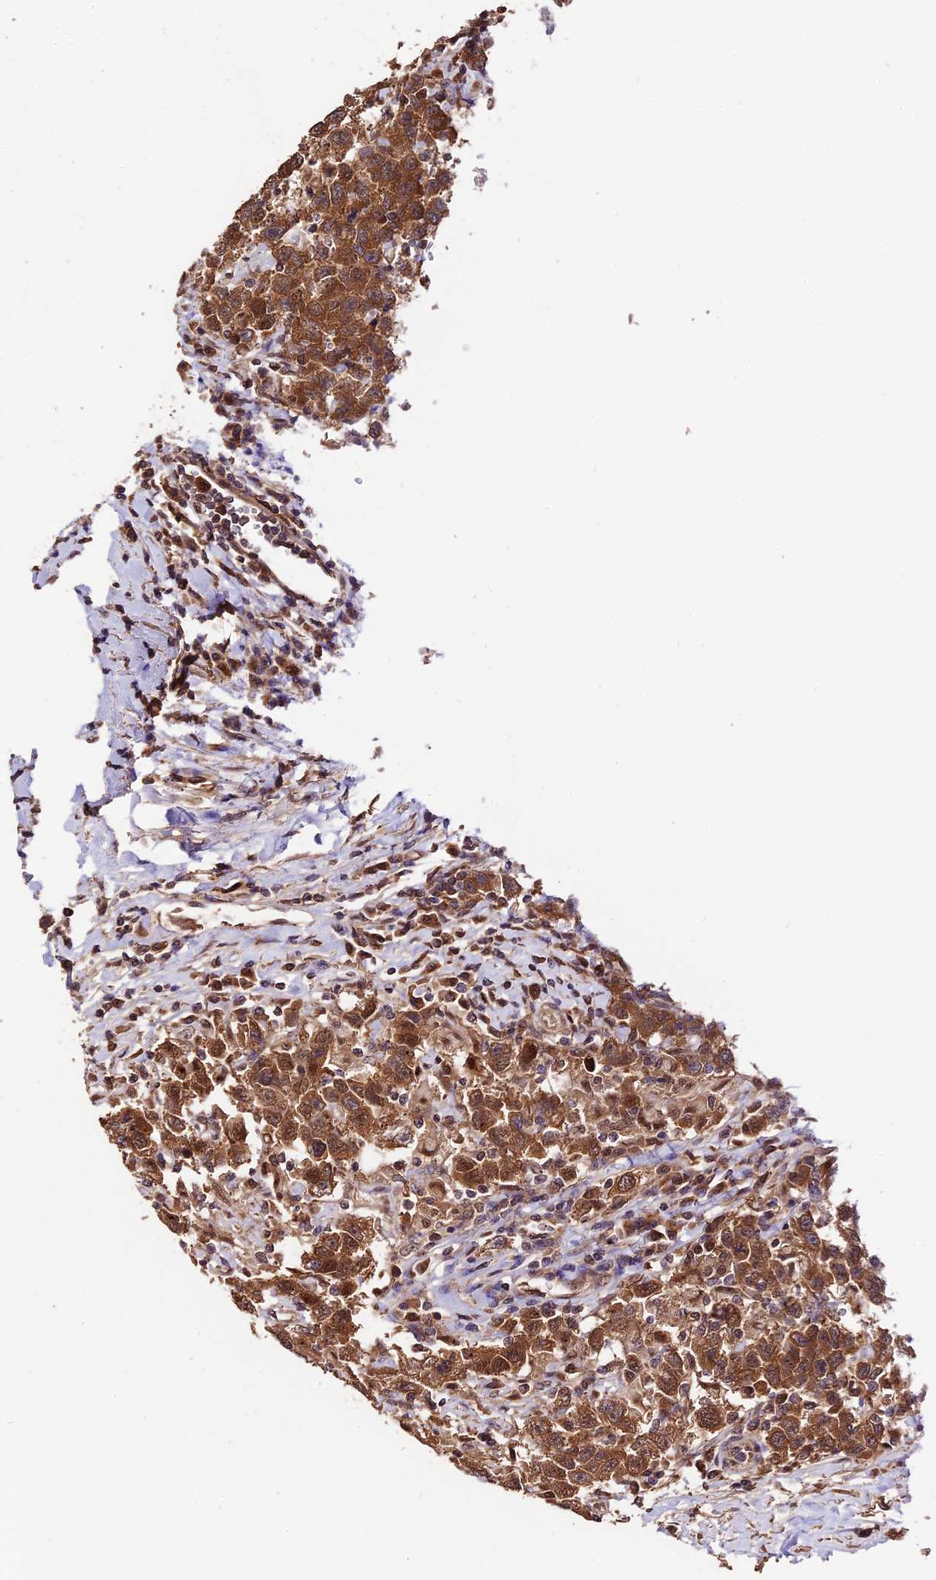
{"staining": {"intensity": "moderate", "quantity": ">75%", "location": "cytoplasmic/membranous"}, "tissue": "testis cancer", "cell_type": "Tumor cells", "image_type": "cancer", "snomed": [{"axis": "morphology", "description": "Seminoma, NOS"}, {"axis": "topography", "description": "Testis"}], "caption": "Testis seminoma stained for a protein demonstrates moderate cytoplasmic/membranous positivity in tumor cells. The staining is performed using DAB (3,3'-diaminobenzidine) brown chromogen to label protein expression. The nuclei are counter-stained blue using hematoxylin.", "gene": "TRMT1", "patient": {"sex": "male", "age": 41}}